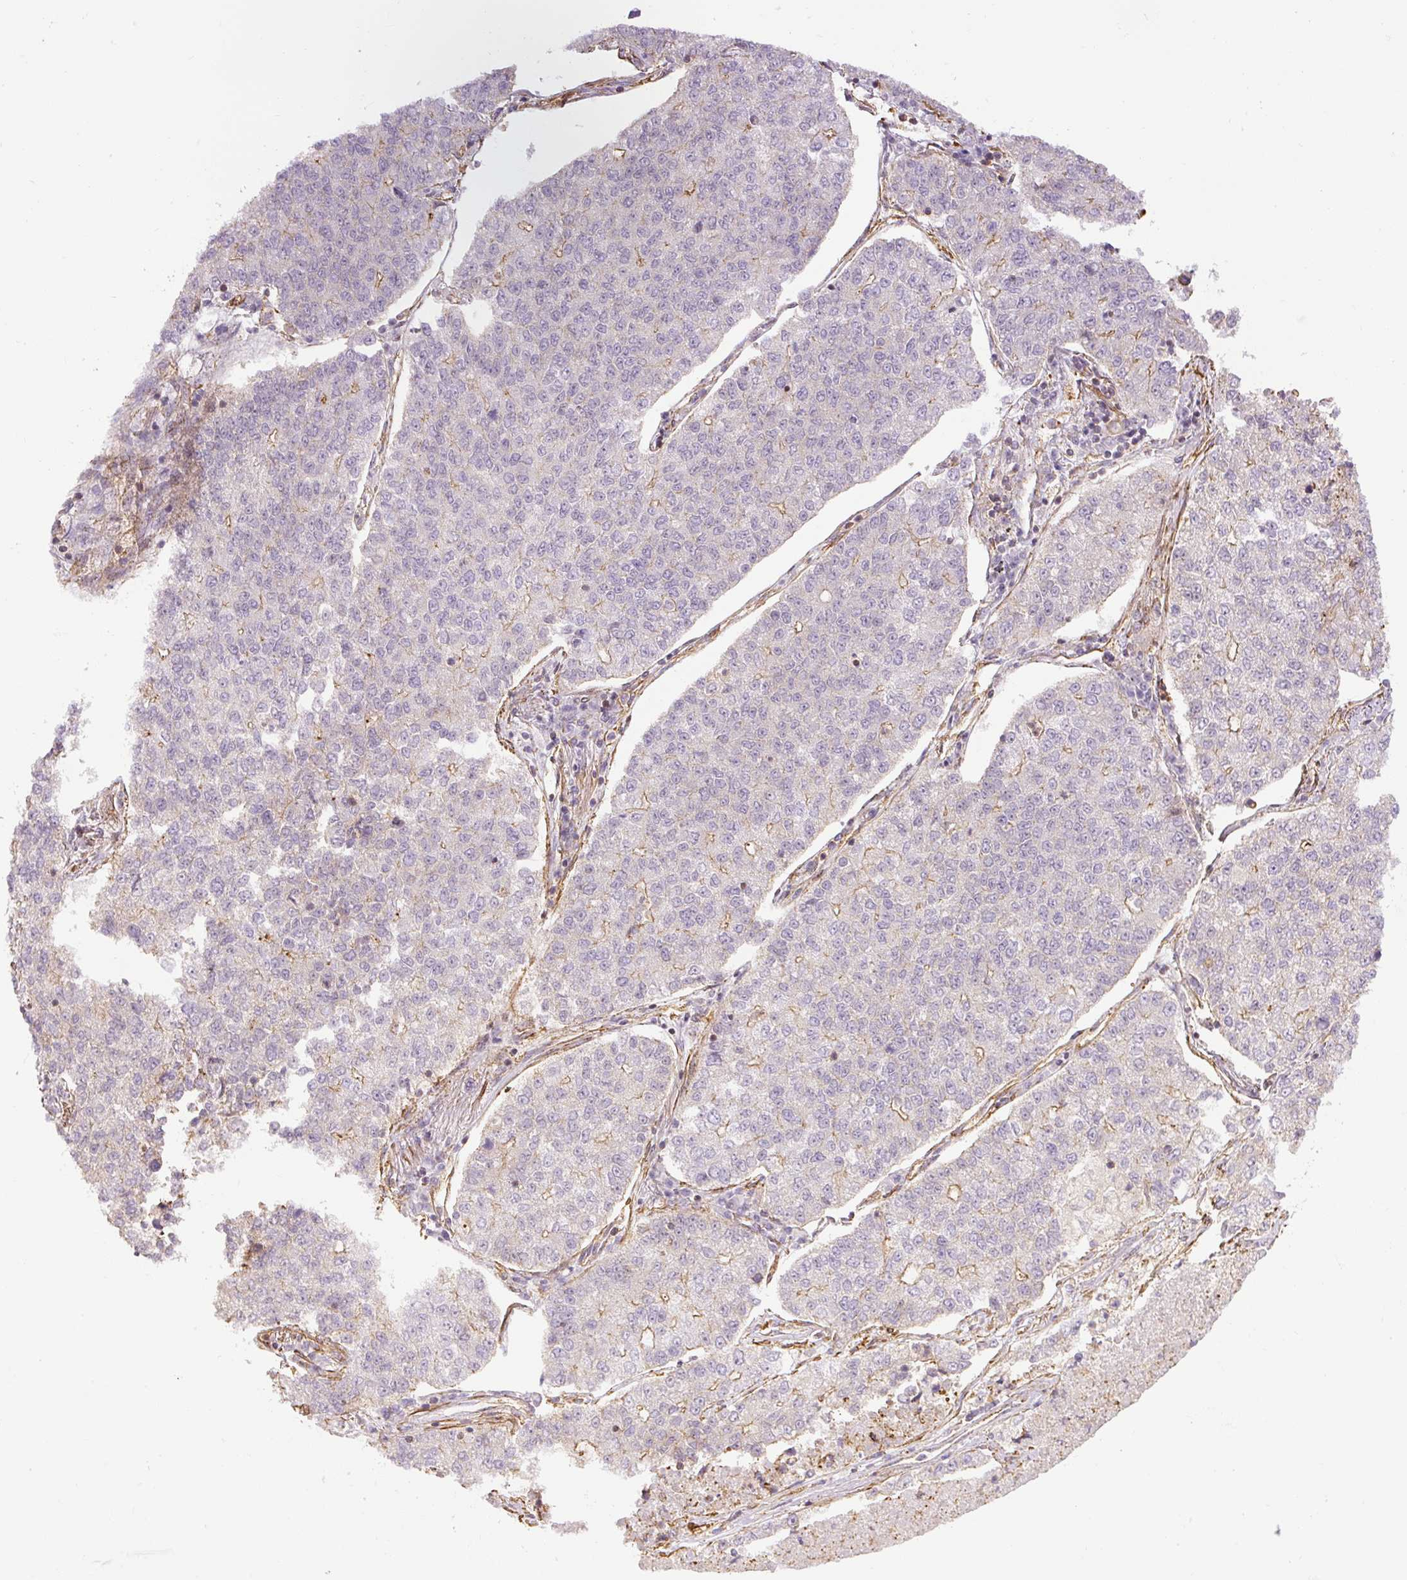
{"staining": {"intensity": "weak", "quantity": "<25%", "location": "cytoplasmic/membranous"}, "tissue": "lung cancer", "cell_type": "Tumor cells", "image_type": "cancer", "snomed": [{"axis": "morphology", "description": "Adenocarcinoma, NOS"}, {"axis": "topography", "description": "Lung"}], "caption": "A photomicrograph of human lung adenocarcinoma is negative for staining in tumor cells. Brightfield microscopy of immunohistochemistry (IHC) stained with DAB (brown) and hematoxylin (blue), captured at high magnification.", "gene": "MYL12A", "patient": {"sex": "male", "age": 49}}